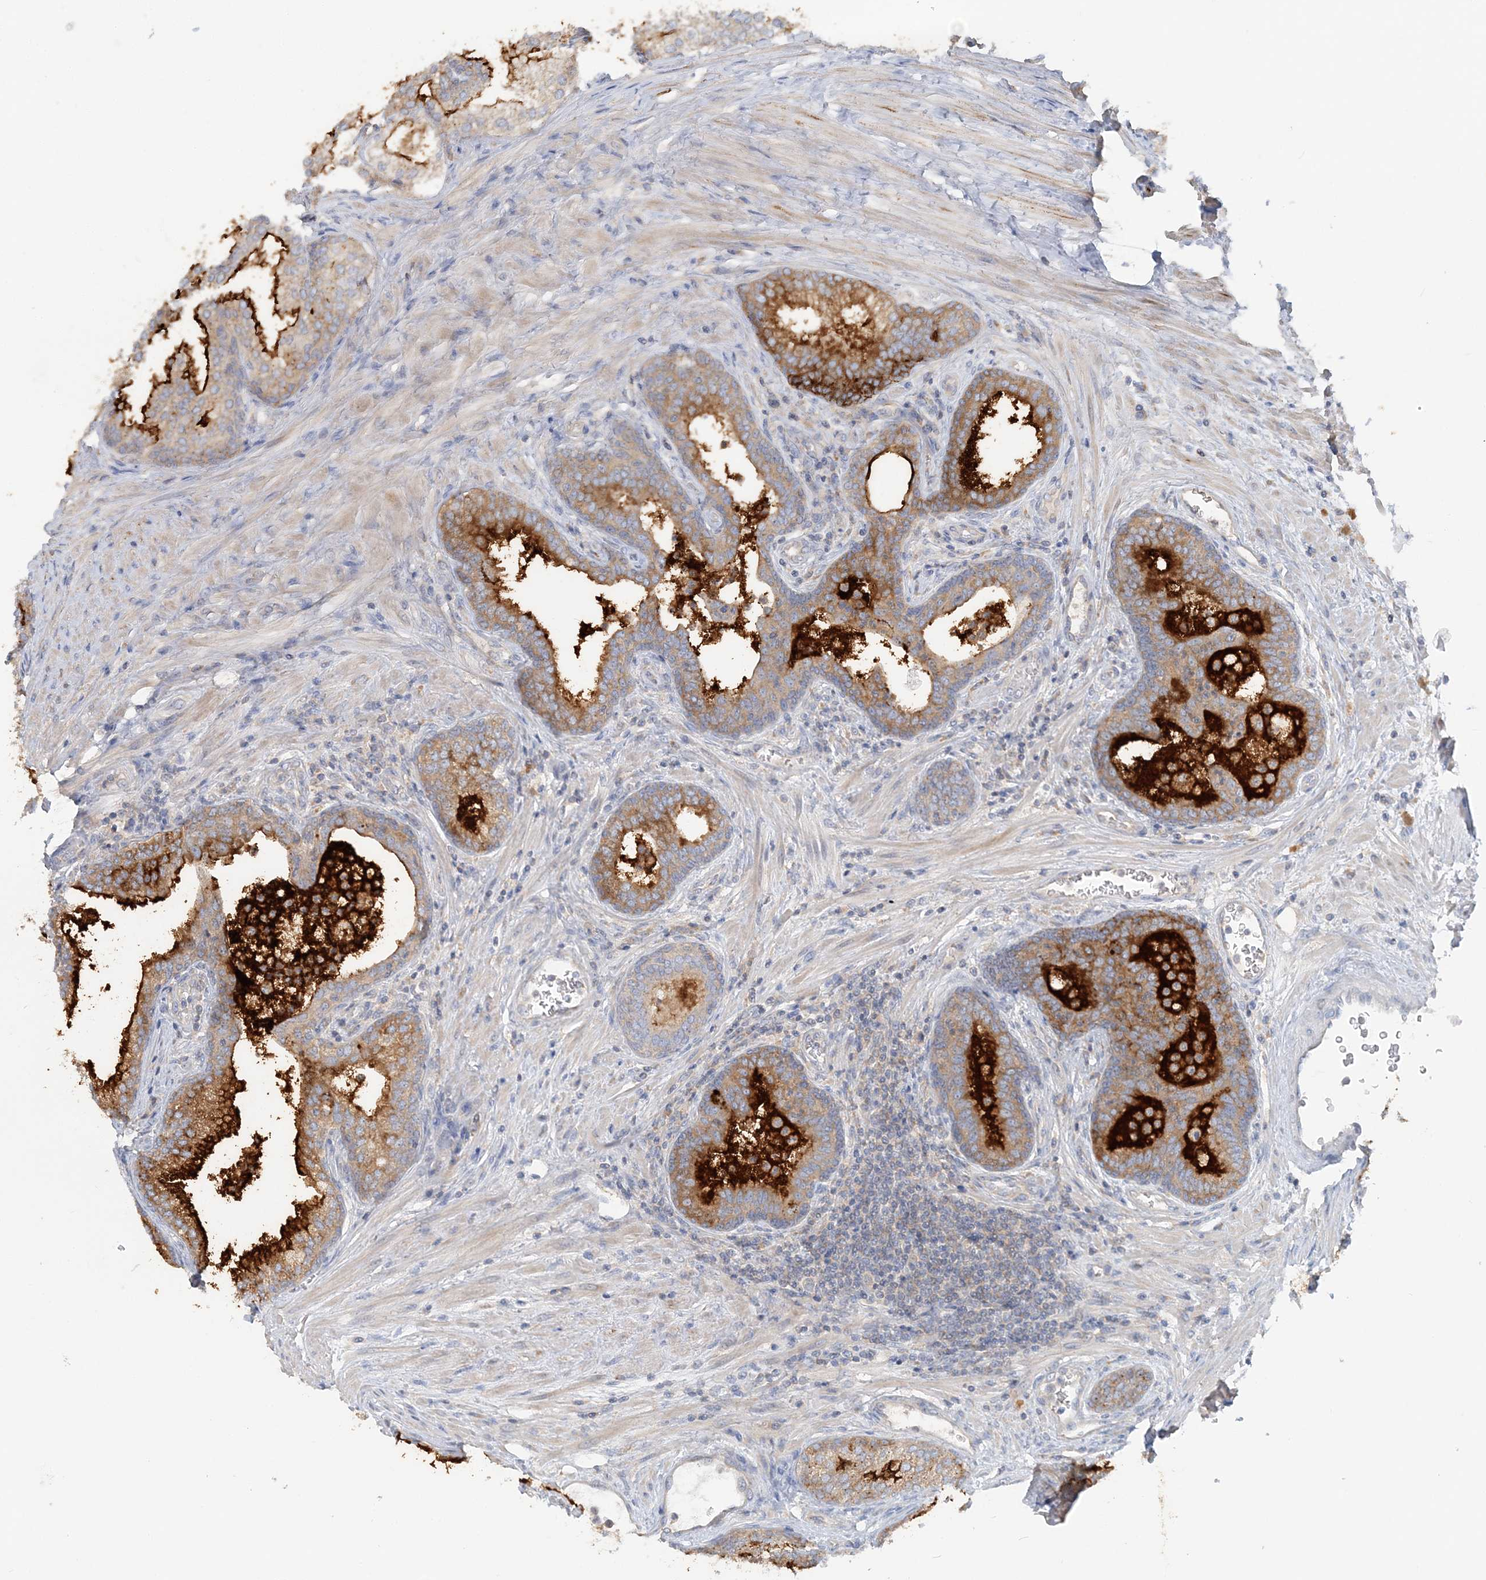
{"staining": {"intensity": "moderate", "quantity": "25%-75%", "location": "cytoplasmic/membranous"}, "tissue": "prostate", "cell_type": "Glandular cells", "image_type": "normal", "snomed": [{"axis": "morphology", "description": "Normal tissue, NOS"}, {"axis": "topography", "description": "Prostate"}], "caption": "Immunohistochemical staining of benign prostate reveals medium levels of moderate cytoplasmic/membranous staining in about 25%-75% of glandular cells.", "gene": "TBC1D5", "patient": {"sex": "male", "age": 76}}